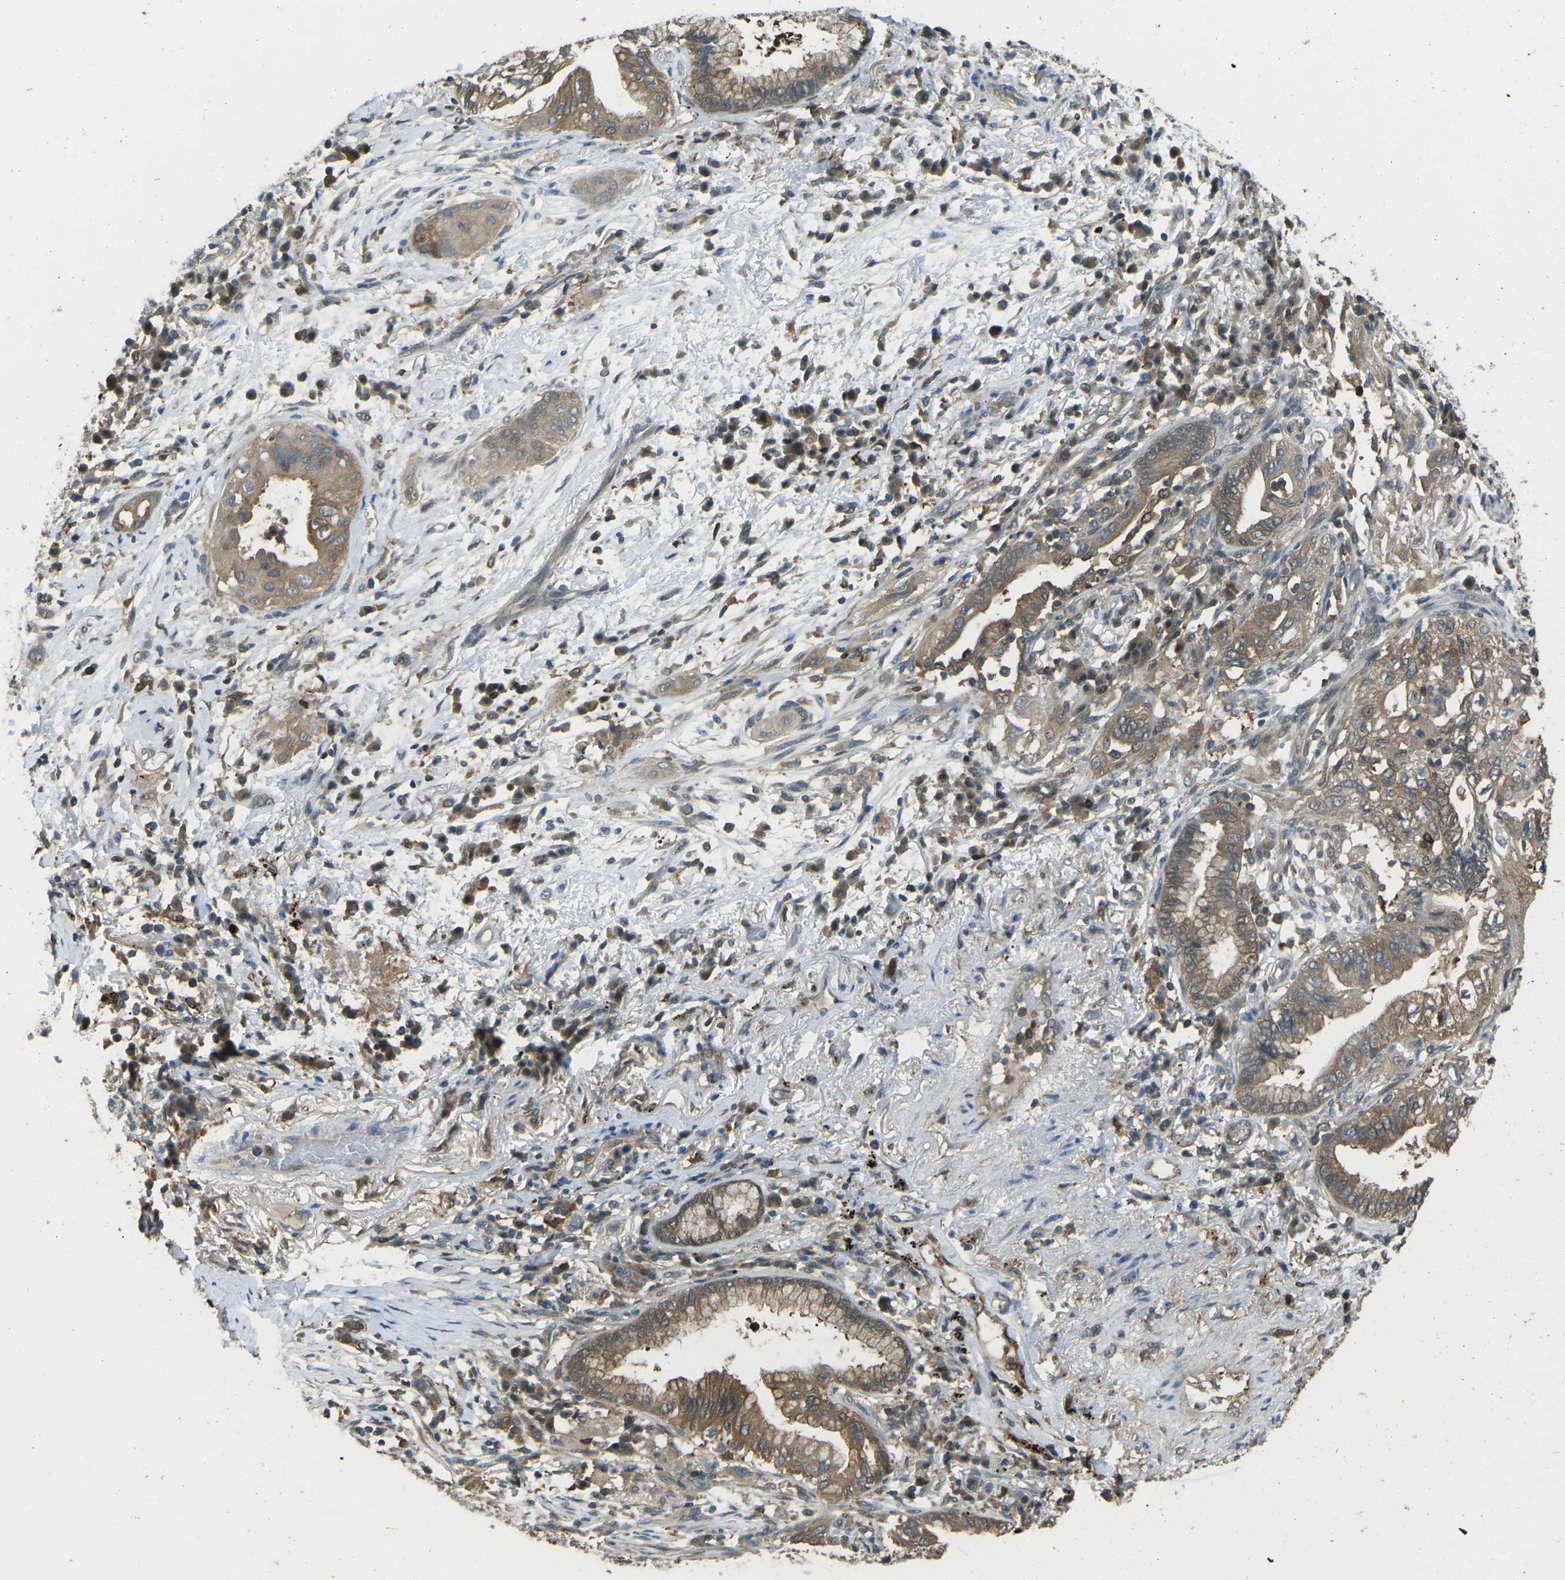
{"staining": {"intensity": "moderate", "quantity": ">75%", "location": "cytoplasmic/membranous"}, "tissue": "lung cancer", "cell_type": "Tumor cells", "image_type": "cancer", "snomed": [{"axis": "morphology", "description": "Normal tissue, NOS"}, {"axis": "morphology", "description": "Adenocarcinoma, NOS"}, {"axis": "topography", "description": "Bronchus"}, {"axis": "topography", "description": "Lung"}], "caption": "A medium amount of moderate cytoplasmic/membranous expression is identified in about >75% of tumor cells in lung cancer (adenocarcinoma) tissue.", "gene": "PIEZO2", "patient": {"sex": "female", "age": 70}}